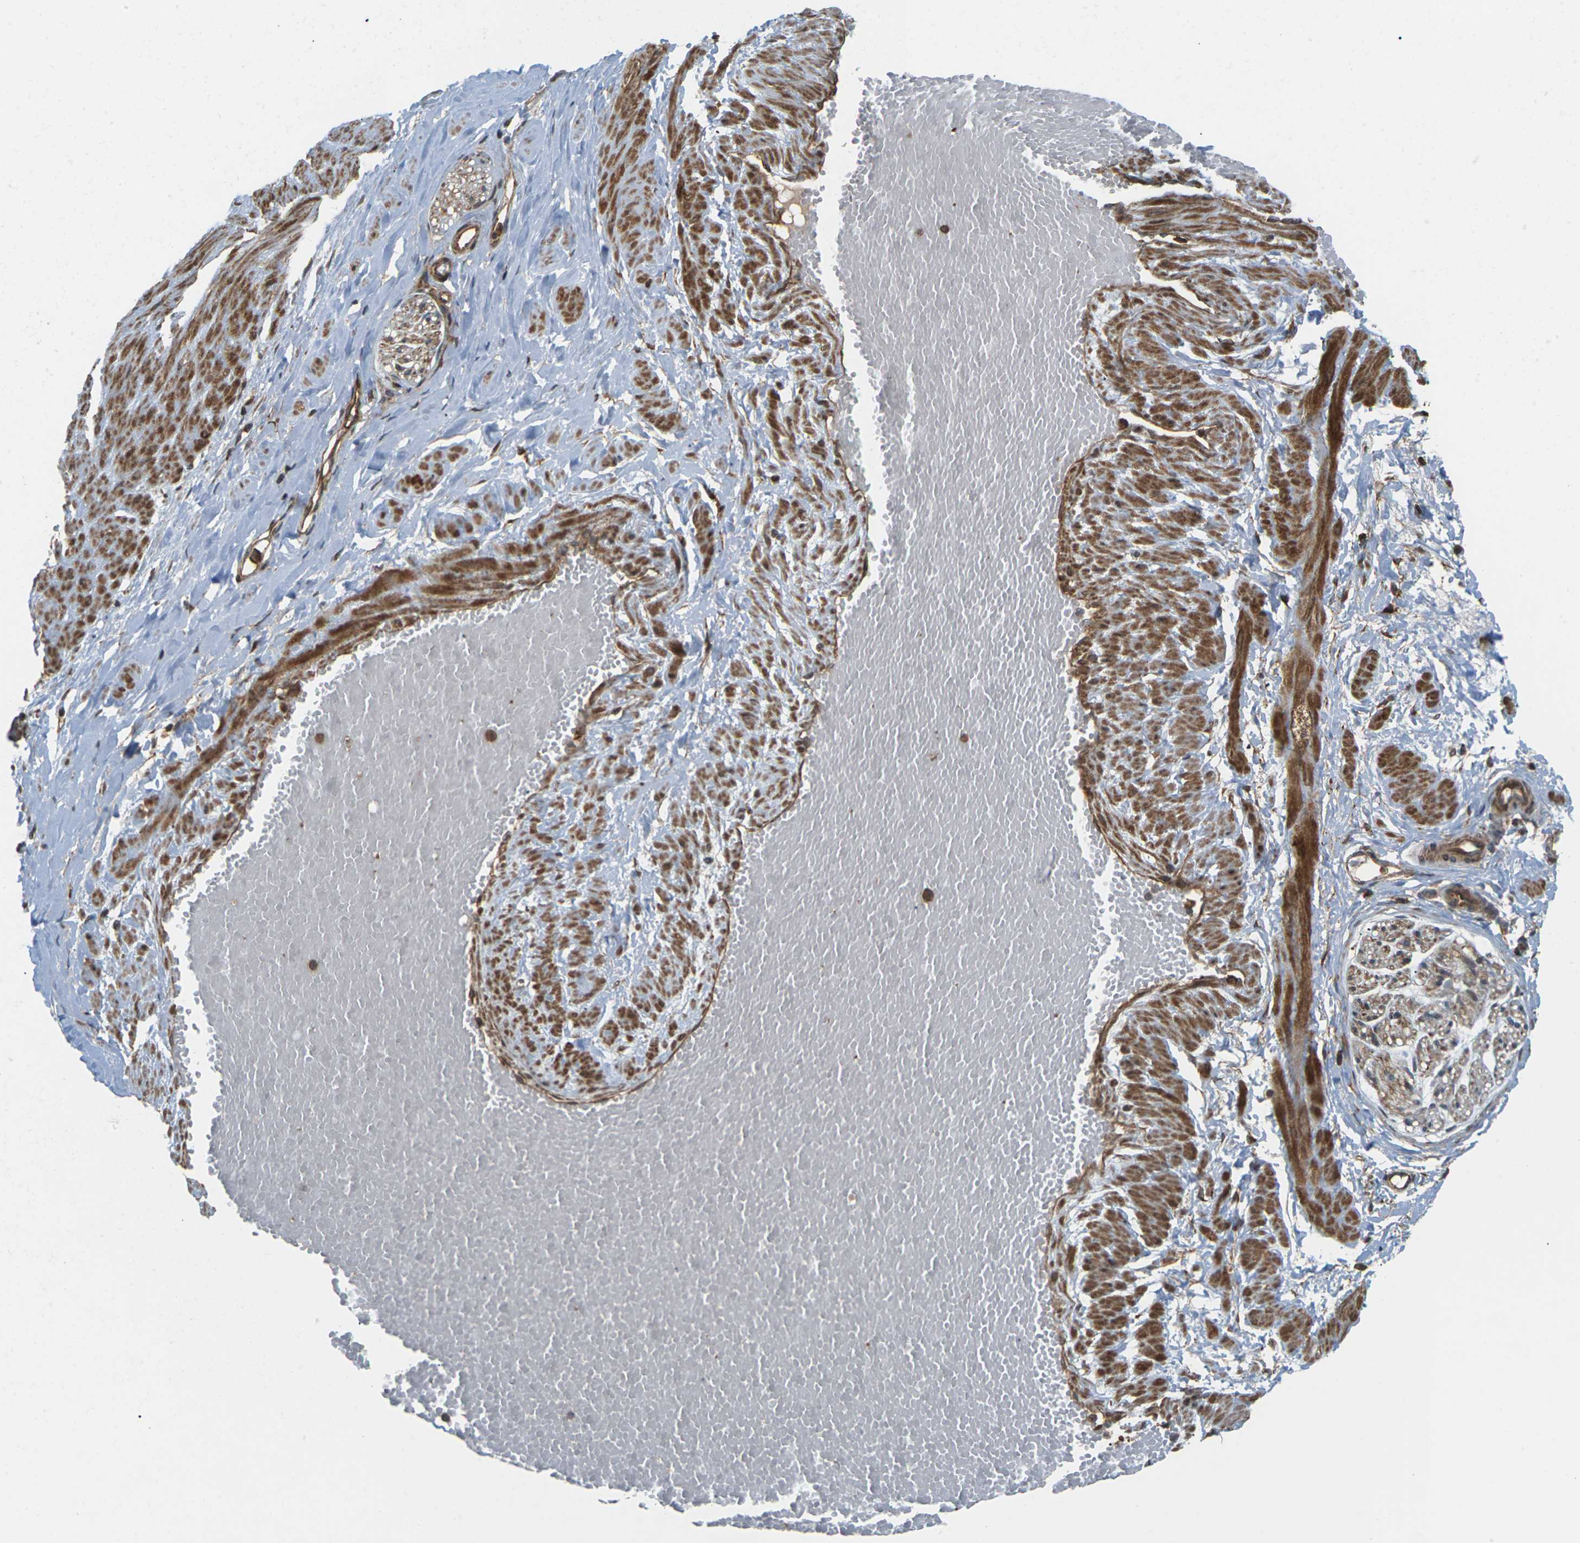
{"staining": {"intensity": "weak", "quantity": ">75%", "location": "cytoplasmic/membranous"}, "tissue": "adipose tissue", "cell_type": "Adipocytes", "image_type": "normal", "snomed": [{"axis": "morphology", "description": "Normal tissue, NOS"}, {"axis": "topography", "description": "Soft tissue"}, {"axis": "topography", "description": "Vascular tissue"}], "caption": "Adipose tissue stained for a protein exhibits weak cytoplasmic/membranous positivity in adipocytes.", "gene": "ROBO1", "patient": {"sex": "female", "age": 35}}